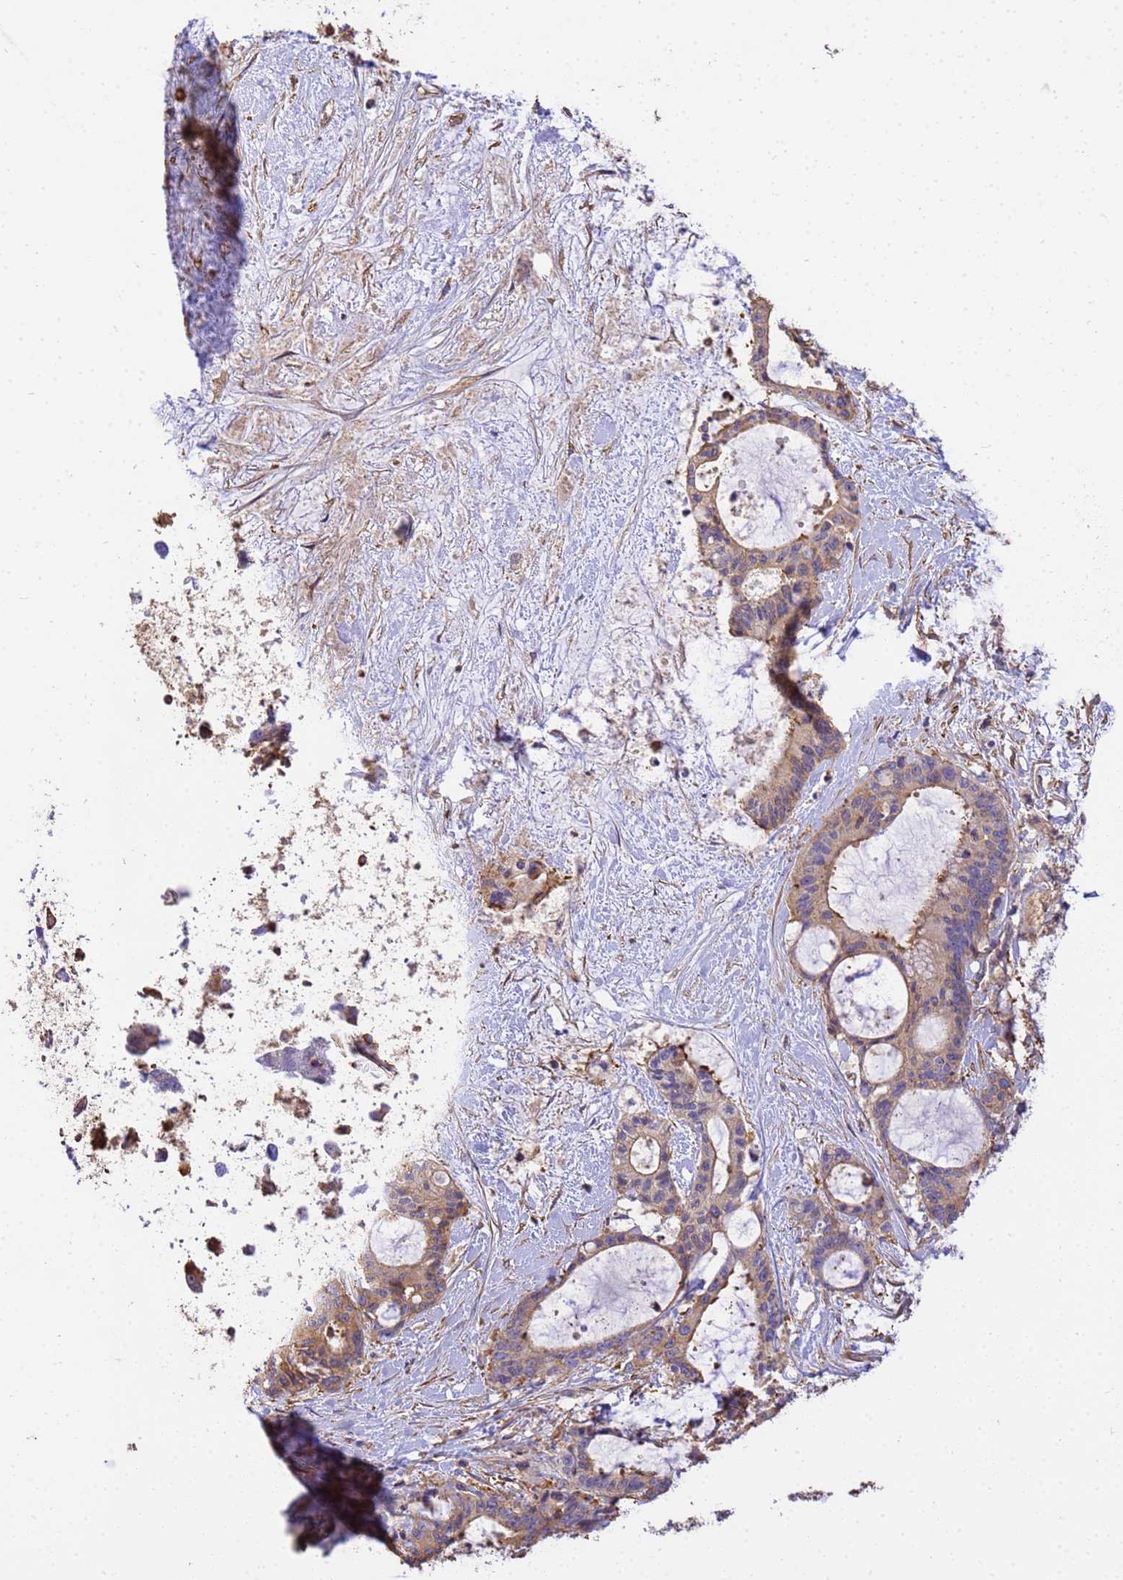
{"staining": {"intensity": "weak", "quantity": ">75%", "location": "cytoplasmic/membranous"}, "tissue": "liver cancer", "cell_type": "Tumor cells", "image_type": "cancer", "snomed": [{"axis": "morphology", "description": "Normal tissue, NOS"}, {"axis": "morphology", "description": "Cholangiocarcinoma"}, {"axis": "topography", "description": "Liver"}, {"axis": "topography", "description": "Peripheral nerve tissue"}], "caption": "Tumor cells reveal weak cytoplasmic/membranous positivity in approximately >75% of cells in liver cancer (cholangiocarcinoma). Using DAB (3,3'-diaminobenzidine) (brown) and hematoxylin (blue) stains, captured at high magnification using brightfield microscopy.", "gene": "WDR64", "patient": {"sex": "female", "age": 73}}